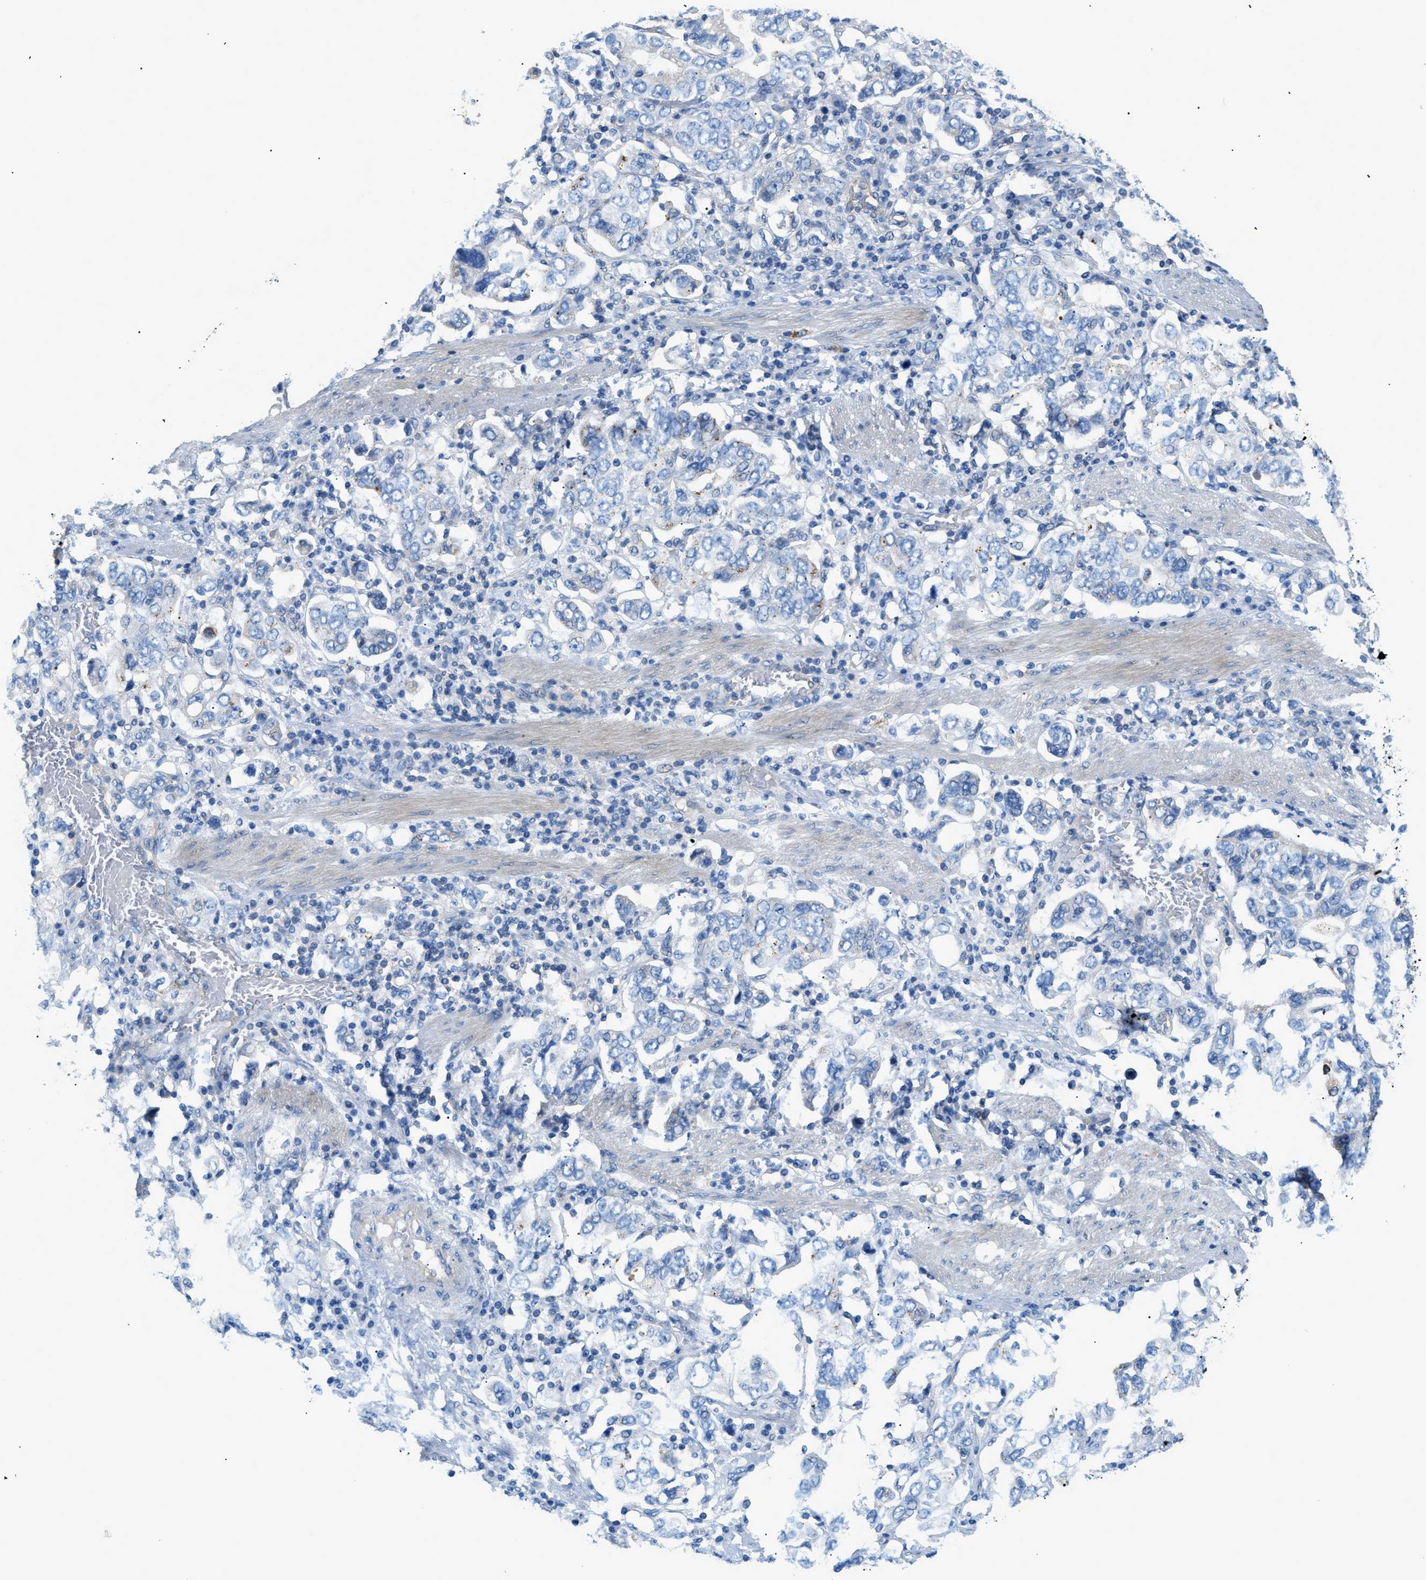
{"staining": {"intensity": "negative", "quantity": "none", "location": "none"}, "tissue": "stomach cancer", "cell_type": "Tumor cells", "image_type": "cancer", "snomed": [{"axis": "morphology", "description": "Adenocarcinoma, NOS"}, {"axis": "topography", "description": "Stomach, upper"}], "caption": "IHC histopathology image of human adenocarcinoma (stomach) stained for a protein (brown), which demonstrates no staining in tumor cells. Nuclei are stained in blue.", "gene": "ORAI1", "patient": {"sex": "male", "age": 62}}